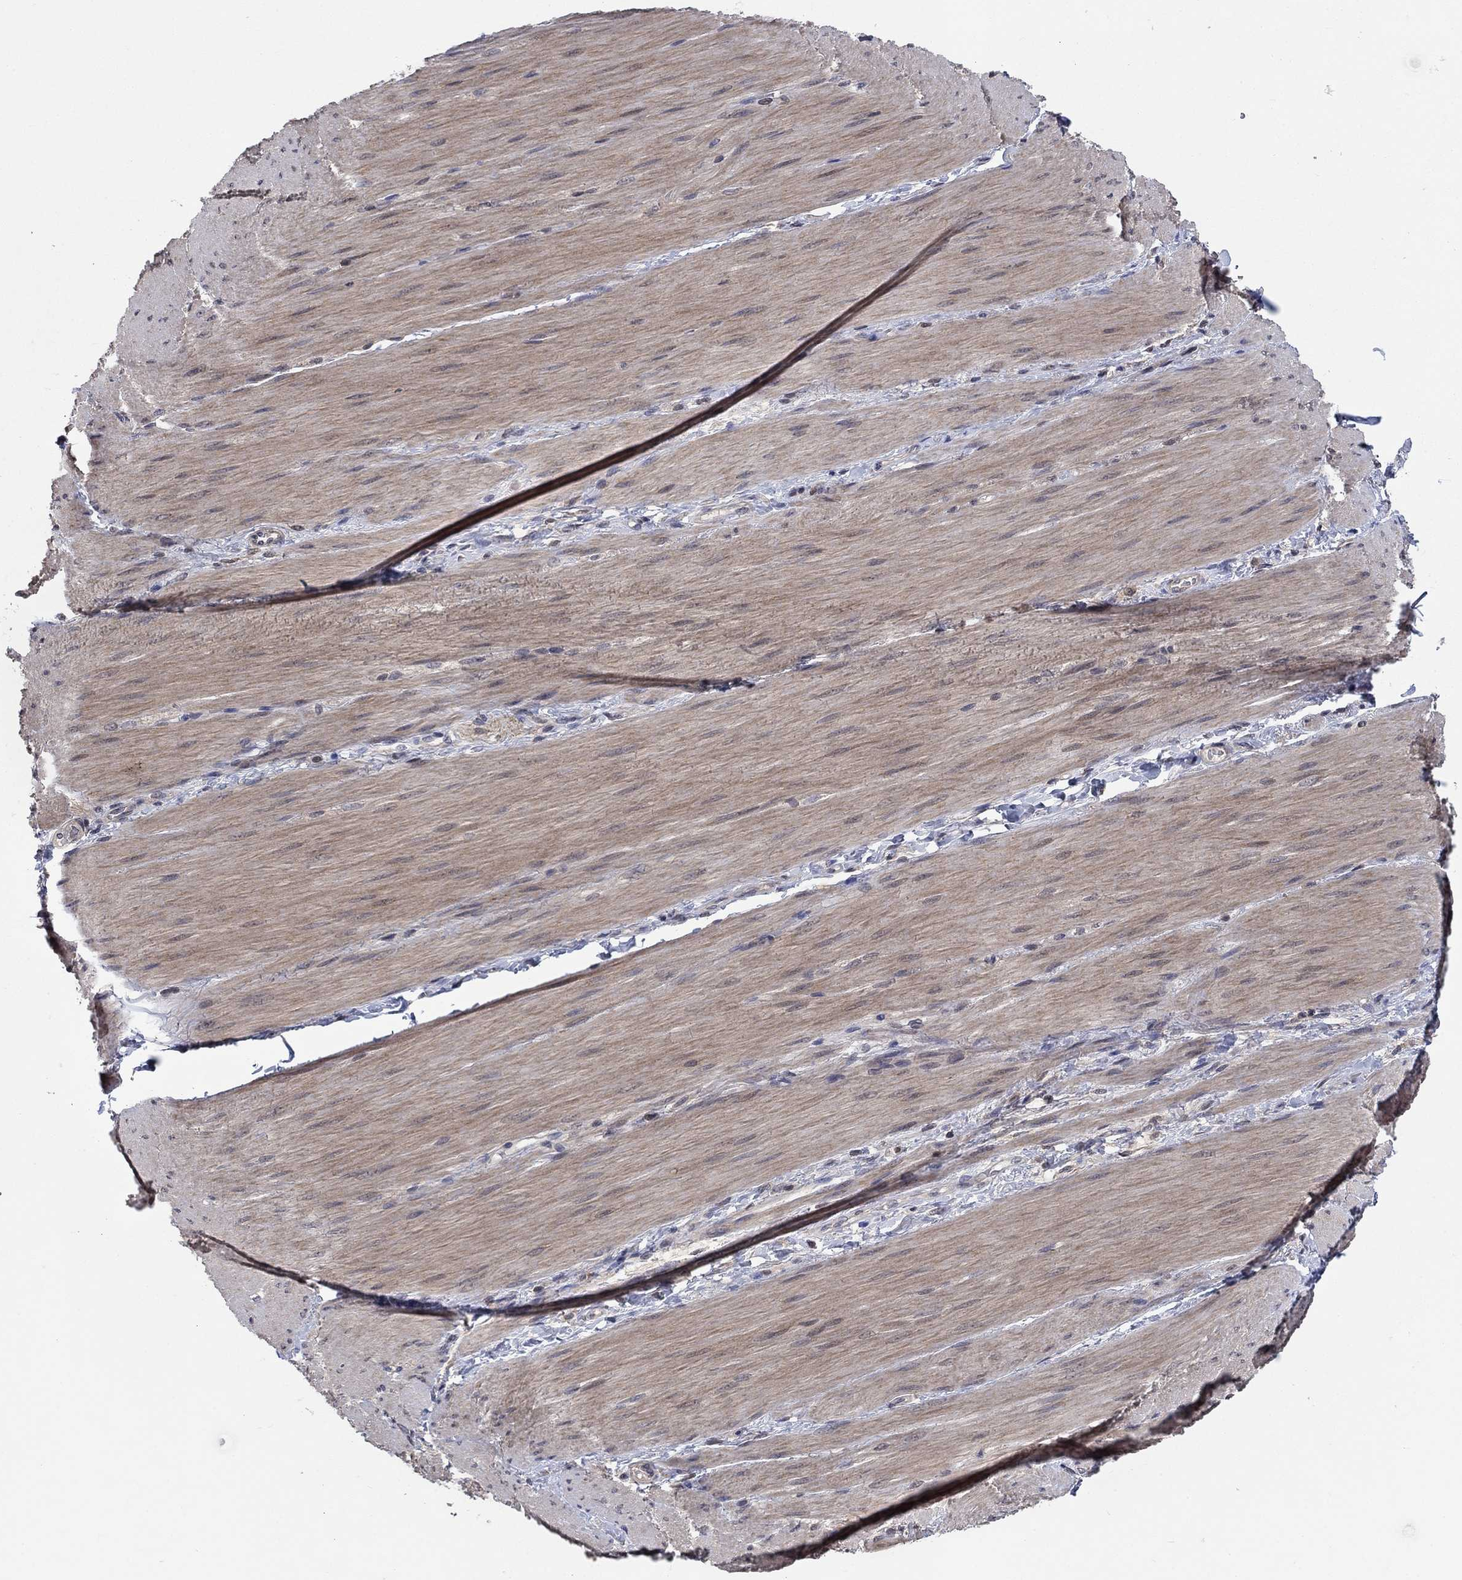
{"staining": {"intensity": "negative", "quantity": "none", "location": "none"}, "tissue": "adipose tissue", "cell_type": "Adipocytes", "image_type": "normal", "snomed": [{"axis": "morphology", "description": "Normal tissue, NOS"}, {"axis": "topography", "description": "Smooth muscle"}, {"axis": "topography", "description": "Duodenum"}, {"axis": "topography", "description": "Peripheral nerve tissue"}], "caption": "Adipocytes show no significant staining in benign adipose tissue.", "gene": "IAH1", "patient": {"sex": "female", "age": 61}}